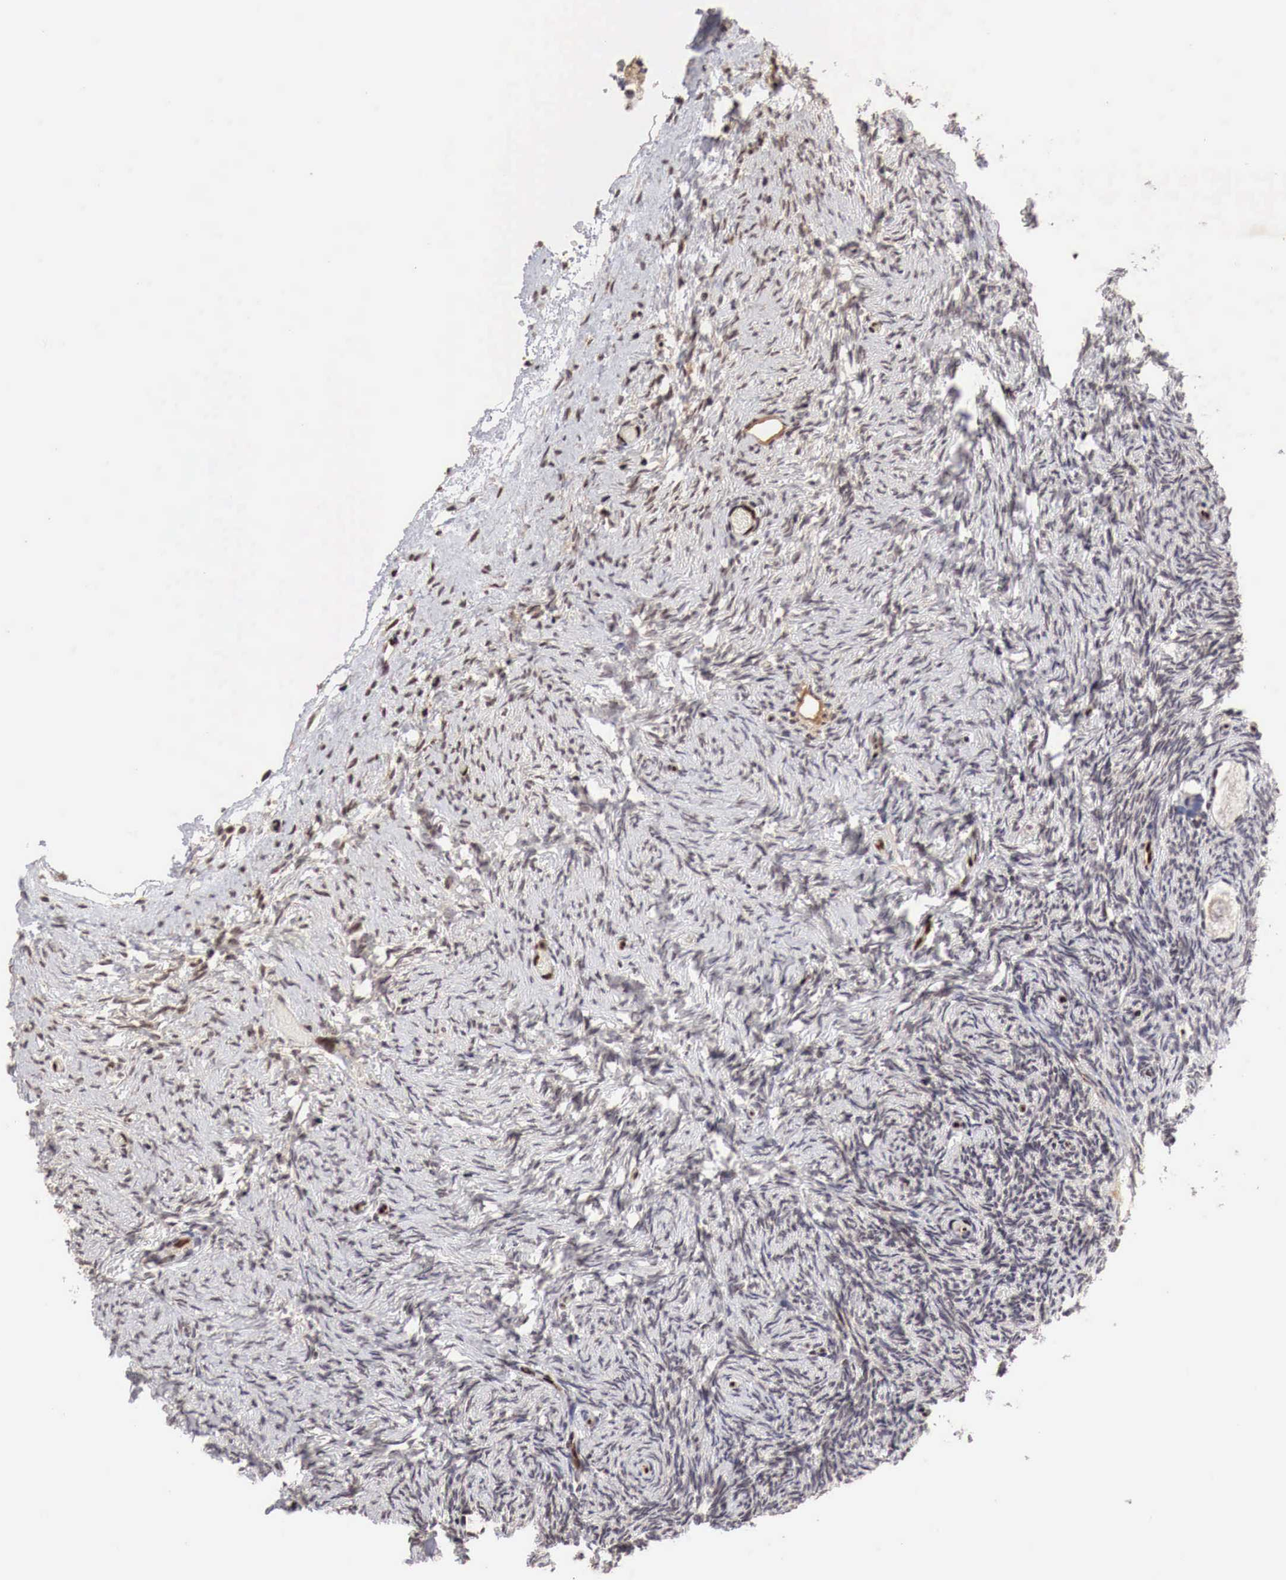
{"staining": {"intensity": "moderate", "quantity": "25%-75%", "location": "nuclear"}, "tissue": "ovary", "cell_type": "Follicle cells", "image_type": "normal", "snomed": [{"axis": "morphology", "description": "Normal tissue, NOS"}, {"axis": "topography", "description": "Ovary"}], "caption": "High-magnification brightfield microscopy of benign ovary stained with DAB (brown) and counterstained with hematoxylin (blue). follicle cells exhibit moderate nuclear staining is seen in about25%-75% of cells.", "gene": "DACH2", "patient": {"sex": "female", "age": 32}}